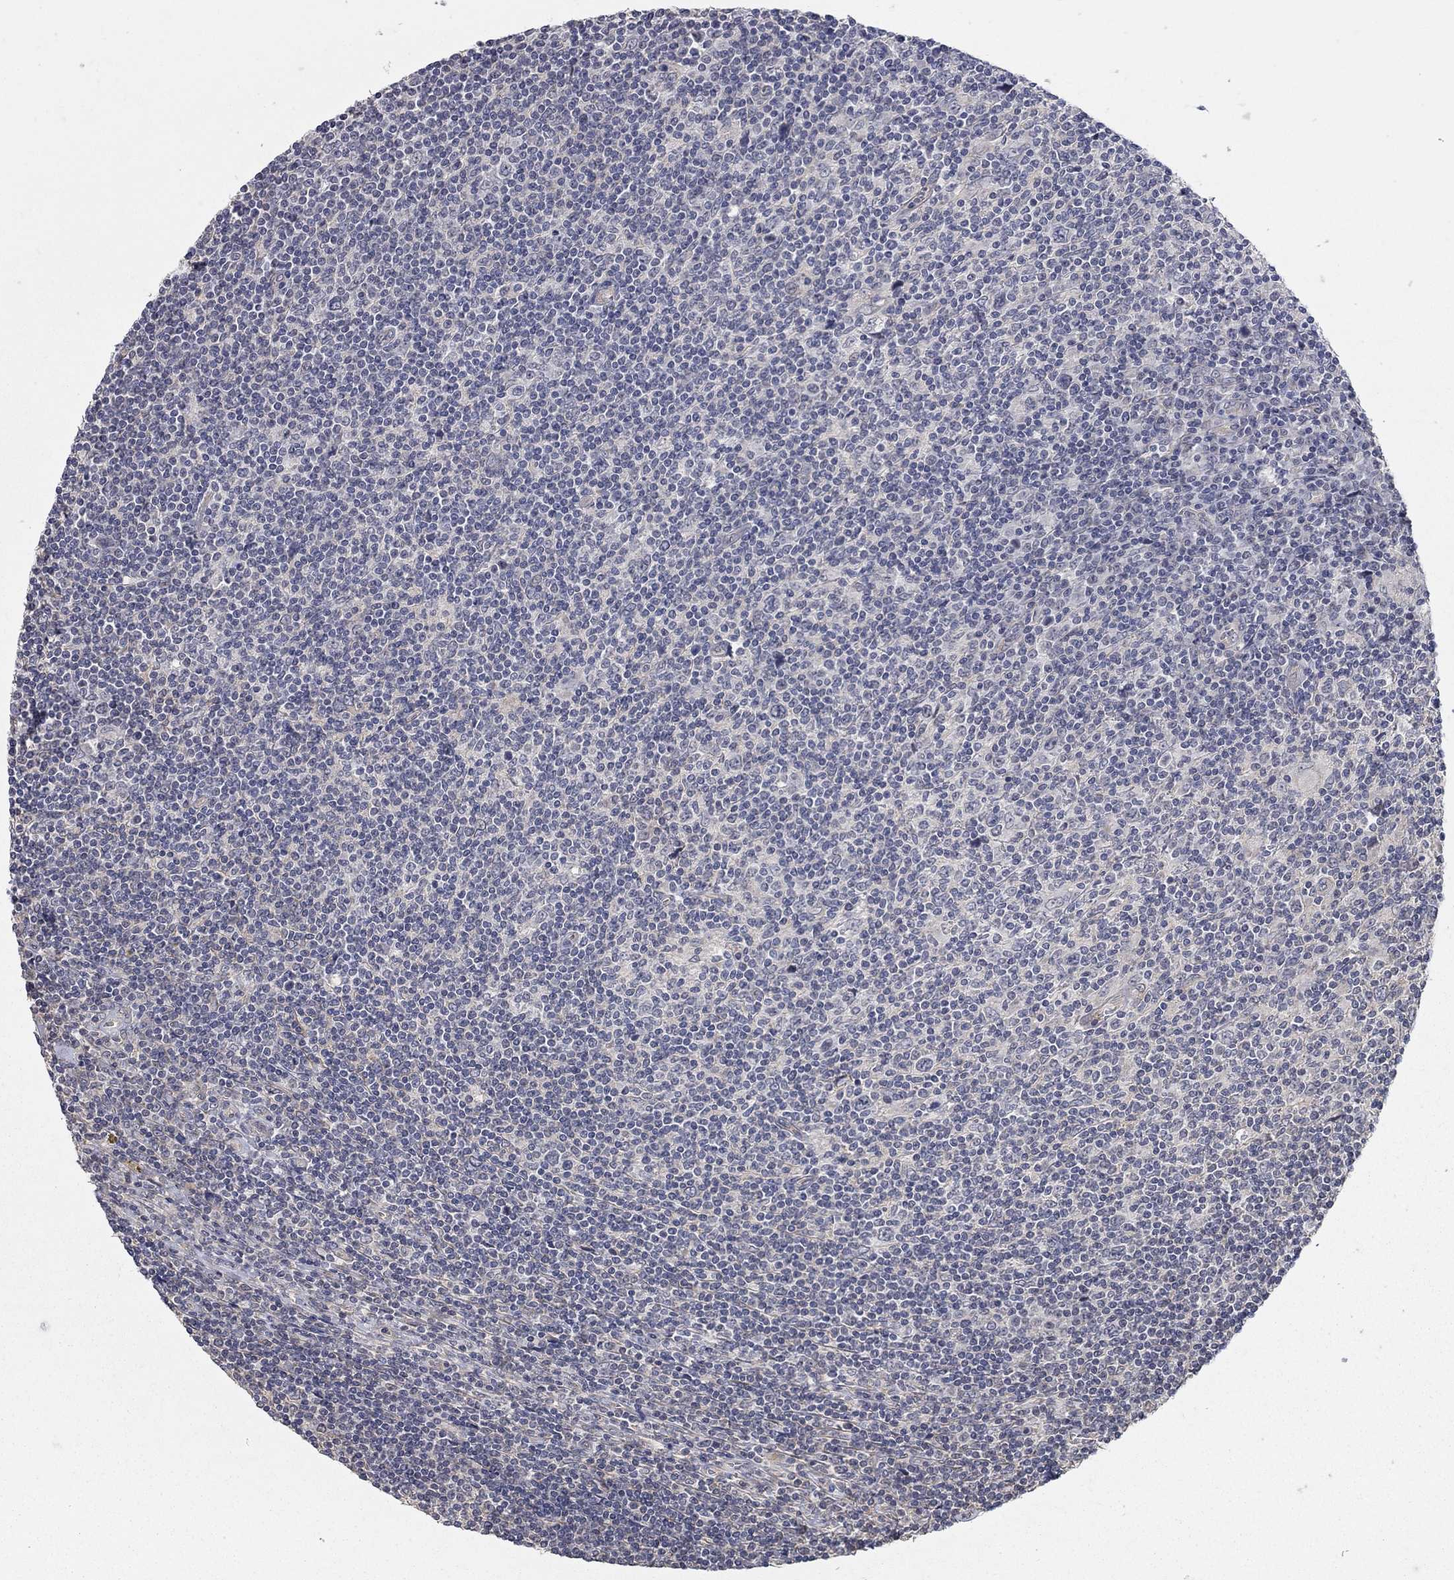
{"staining": {"intensity": "negative", "quantity": "none", "location": "none"}, "tissue": "lymphoma", "cell_type": "Tumor cells", "image_type": "cancer", "snomed": [{"axis": "morphology", "description": "Hodgkin's disease, NOS"}, {"axis": "topography", "description": "Lymph node"}], "caption": "Histopathology image shows no significant protein positivity in tumor cells of Hodgkin's disease.", "gene": "WASF3", "patient": {"sex": "male", "age": 40}}